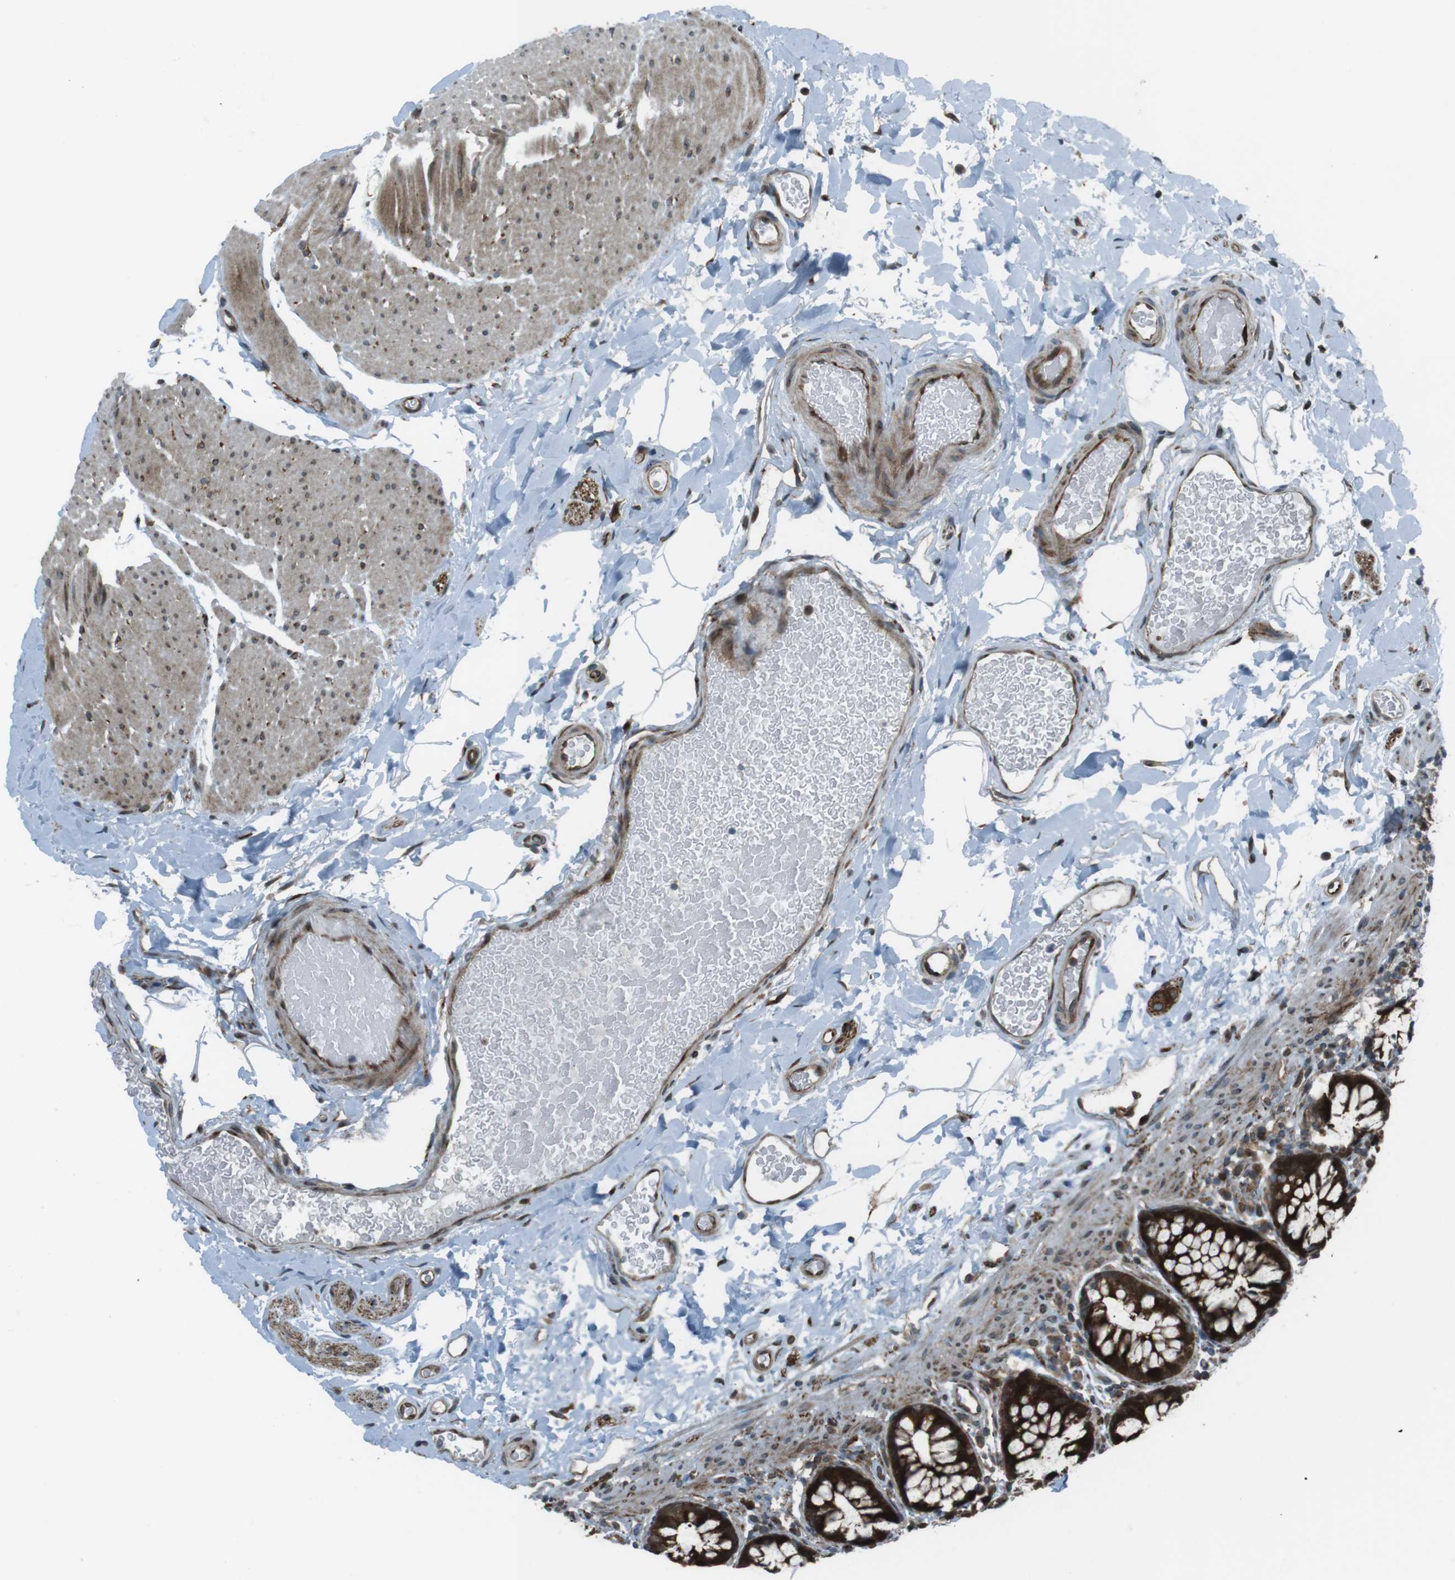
{"staining": {"intensity": "moderate", "quantity": "25%-75%", "location": "cytoplasmic/membranous,nuclear"}, "tissue": "colon", "cell_type": "Endothelial cells", "image_type": "normal", "snomed": [{"axis": "morphology", "description": "Normal tissue, NOS"}, {"axis": "topography", "description": "Colon"}], "caption": "Colon stained with immunohistochemistry (IHC) demonstrates moderate cytoplasmic/membranous,nuclear staining in approximately 25%-75% of endothelial cells. The protein of interest is stained brown, and the nuclei are stained in blue (DAB IHC with brightfield microscopy, high magnification).", "gene": "ZNF330", "patient": {"sex": "female", "age": 80}}